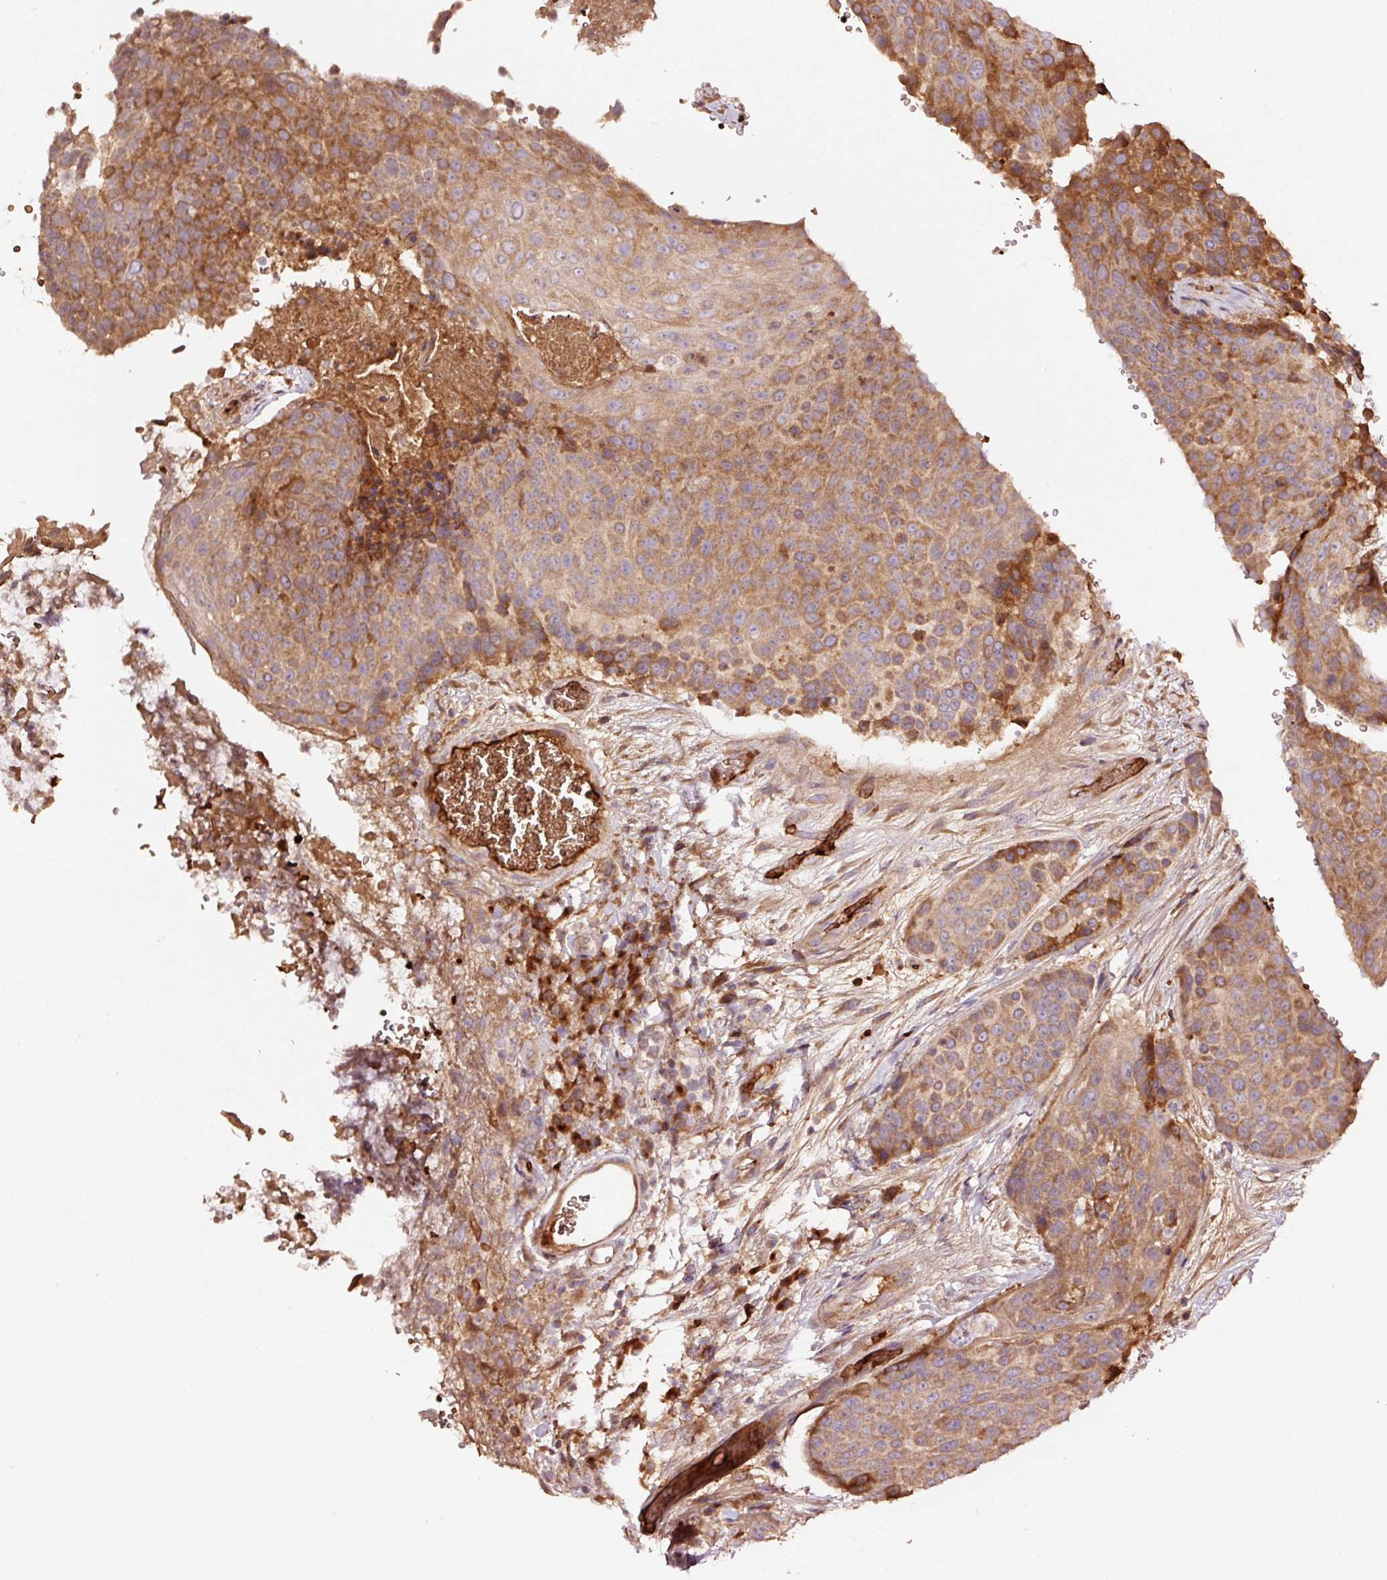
{"staining": {"intensity": "moderate", "quantity": ">75%", "location": "cytoplasmic/membranous"}, "tissue": "urothelial cancer", "cell_type": "Tumor cells", "image_type": "cancer", "snomed": [{"axis": "morphology", "description": "Urothelial carcinoma, High grade"}, {"axis": "topography", "description": "Urinary bladder"}], "caption": "Brown immunohistochemical staining in urothelial cancer shows moderate cytoplasmic/membranous expression in approximately >75% of tumor cells.", "gene": "PGLYRP2", "patient": {"sex": "female", "age": 63}}